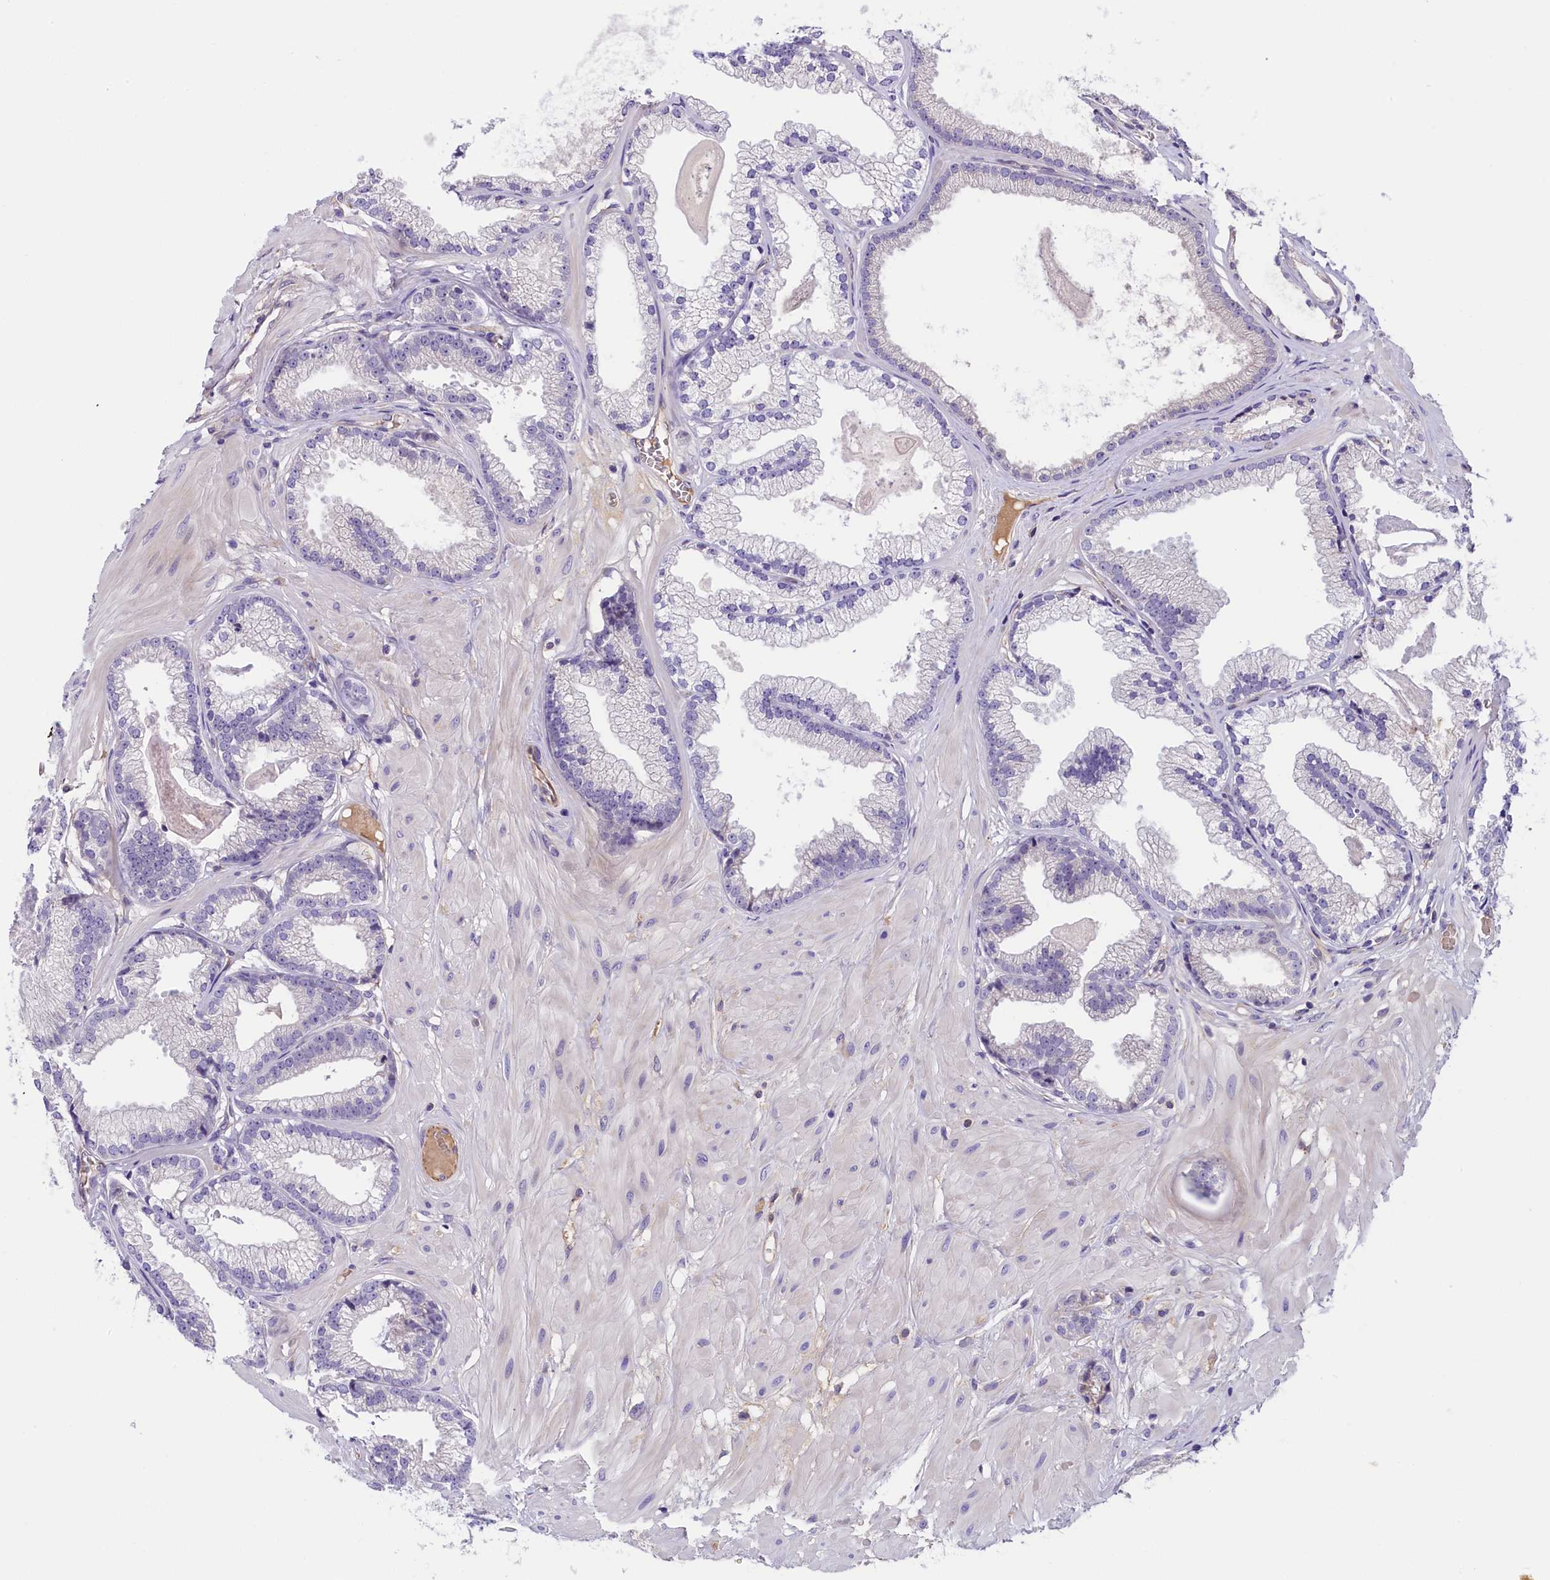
{"staining": {"intensity": "negative", "quantity": "none", "location": "none"}, "tissue": "prostate cancer", "cell_type": "Tumor cells", "image_type": "cancer", "snomed": [{"axis": "morphology", "description": "Adenocarcinoma, Low grade"}, {"axis": "topography", "description": "Prostate"}], "caption": "Immunohistochemical staining of human prostate adenocarcinoma (low-grade) exhibits no significant positivity in tumor cells.", "gene": "CCDC32", "patient": {"sex": "male", "age": 64}}